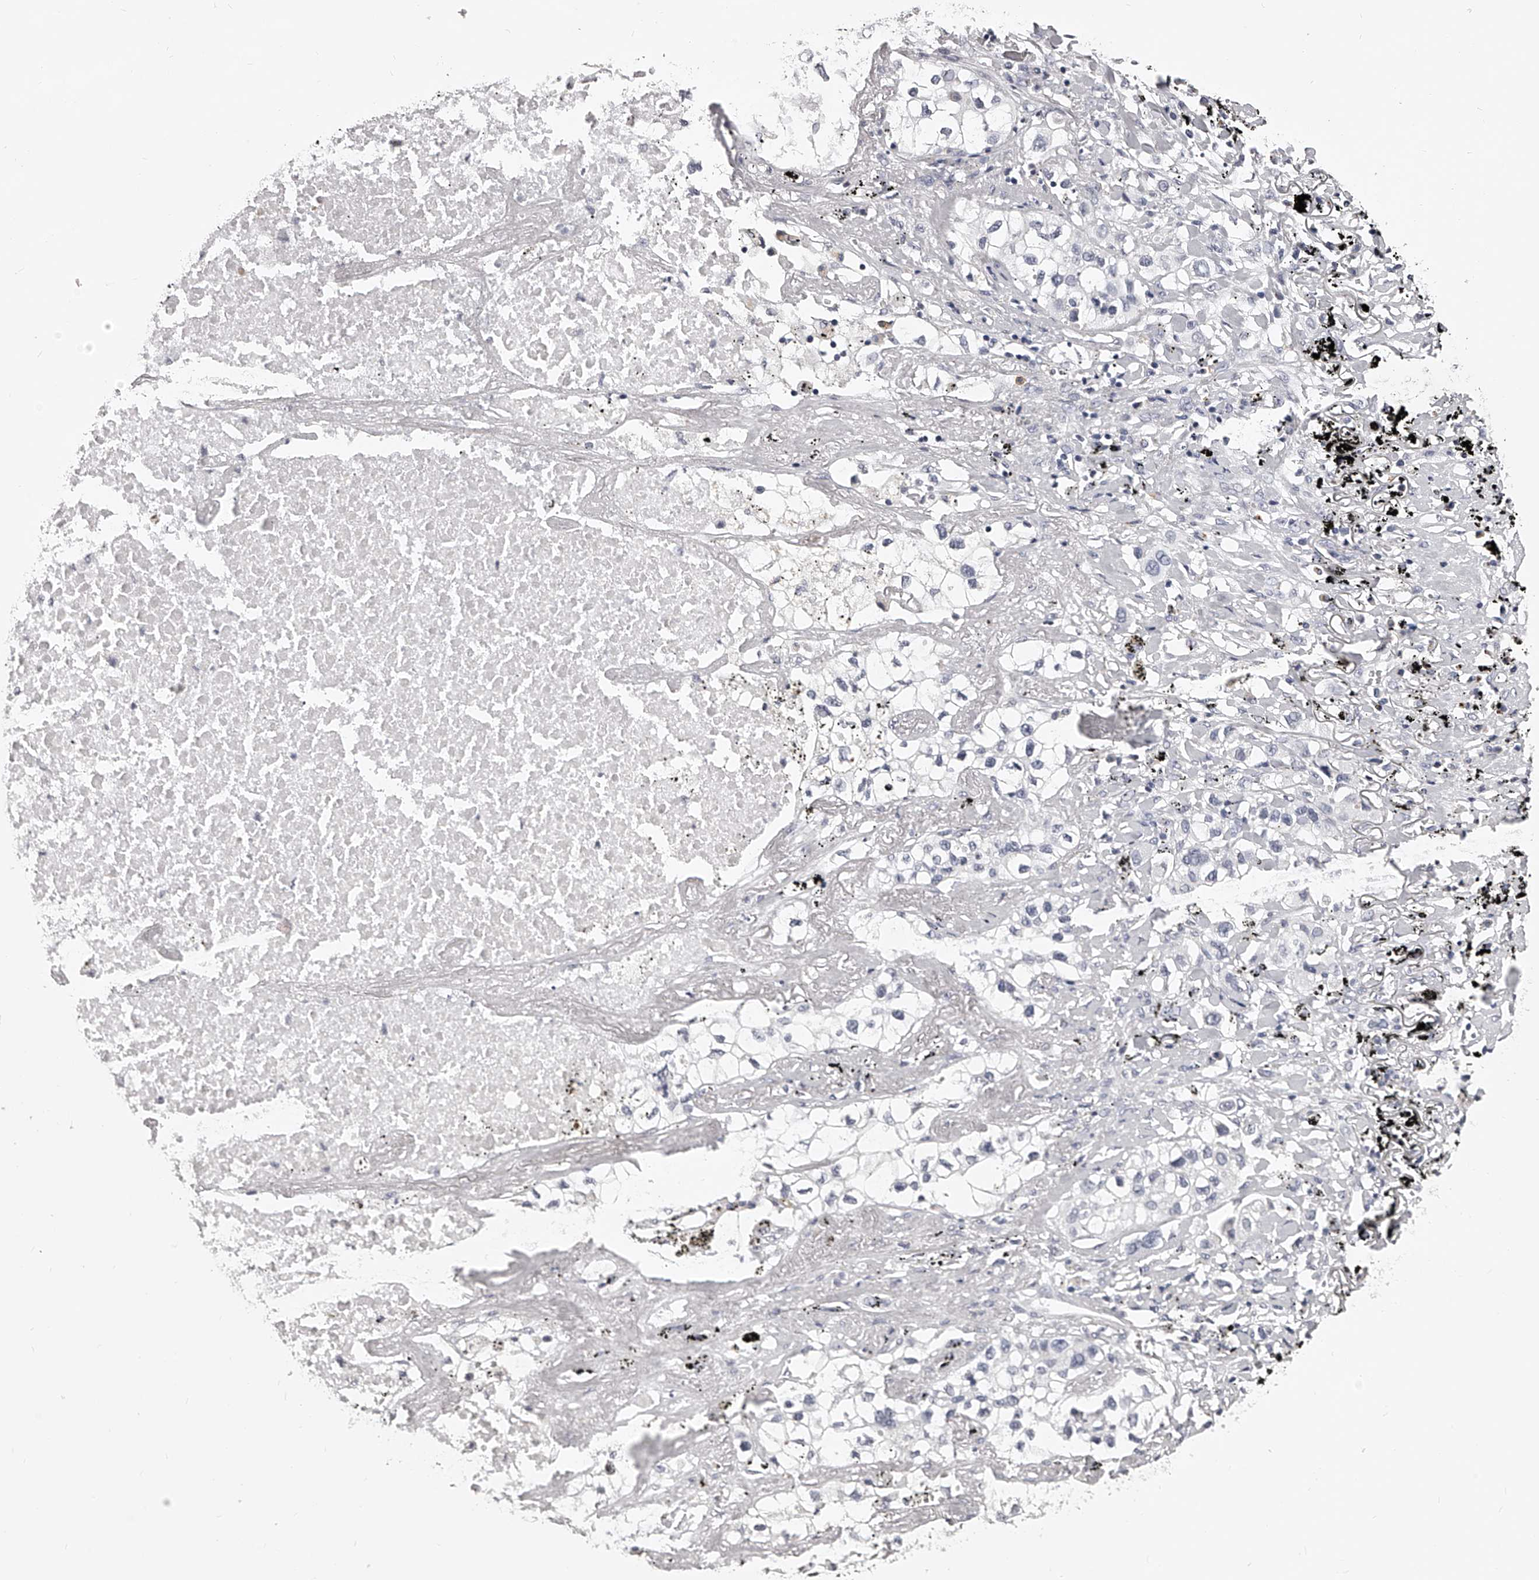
{"staining": {"intensity": "negative", "quantity": "none", "location": "none"}, "tissue": "lung cancer", "cell_type": "Tumor cells", "image_type": "cancer", "snomed": [{"axis": "morphology", "description": "Adenocarcinoma, NOS"}, {"axis": "topography", "description": "Lung"}], "caption": "IHC of adenocarcinoma (lung) demonstrates no expression in tumor cells. Nuclei are stained in blue.", "gene": "DMRT1", "patient": {"sex": "male", "age": 63}}